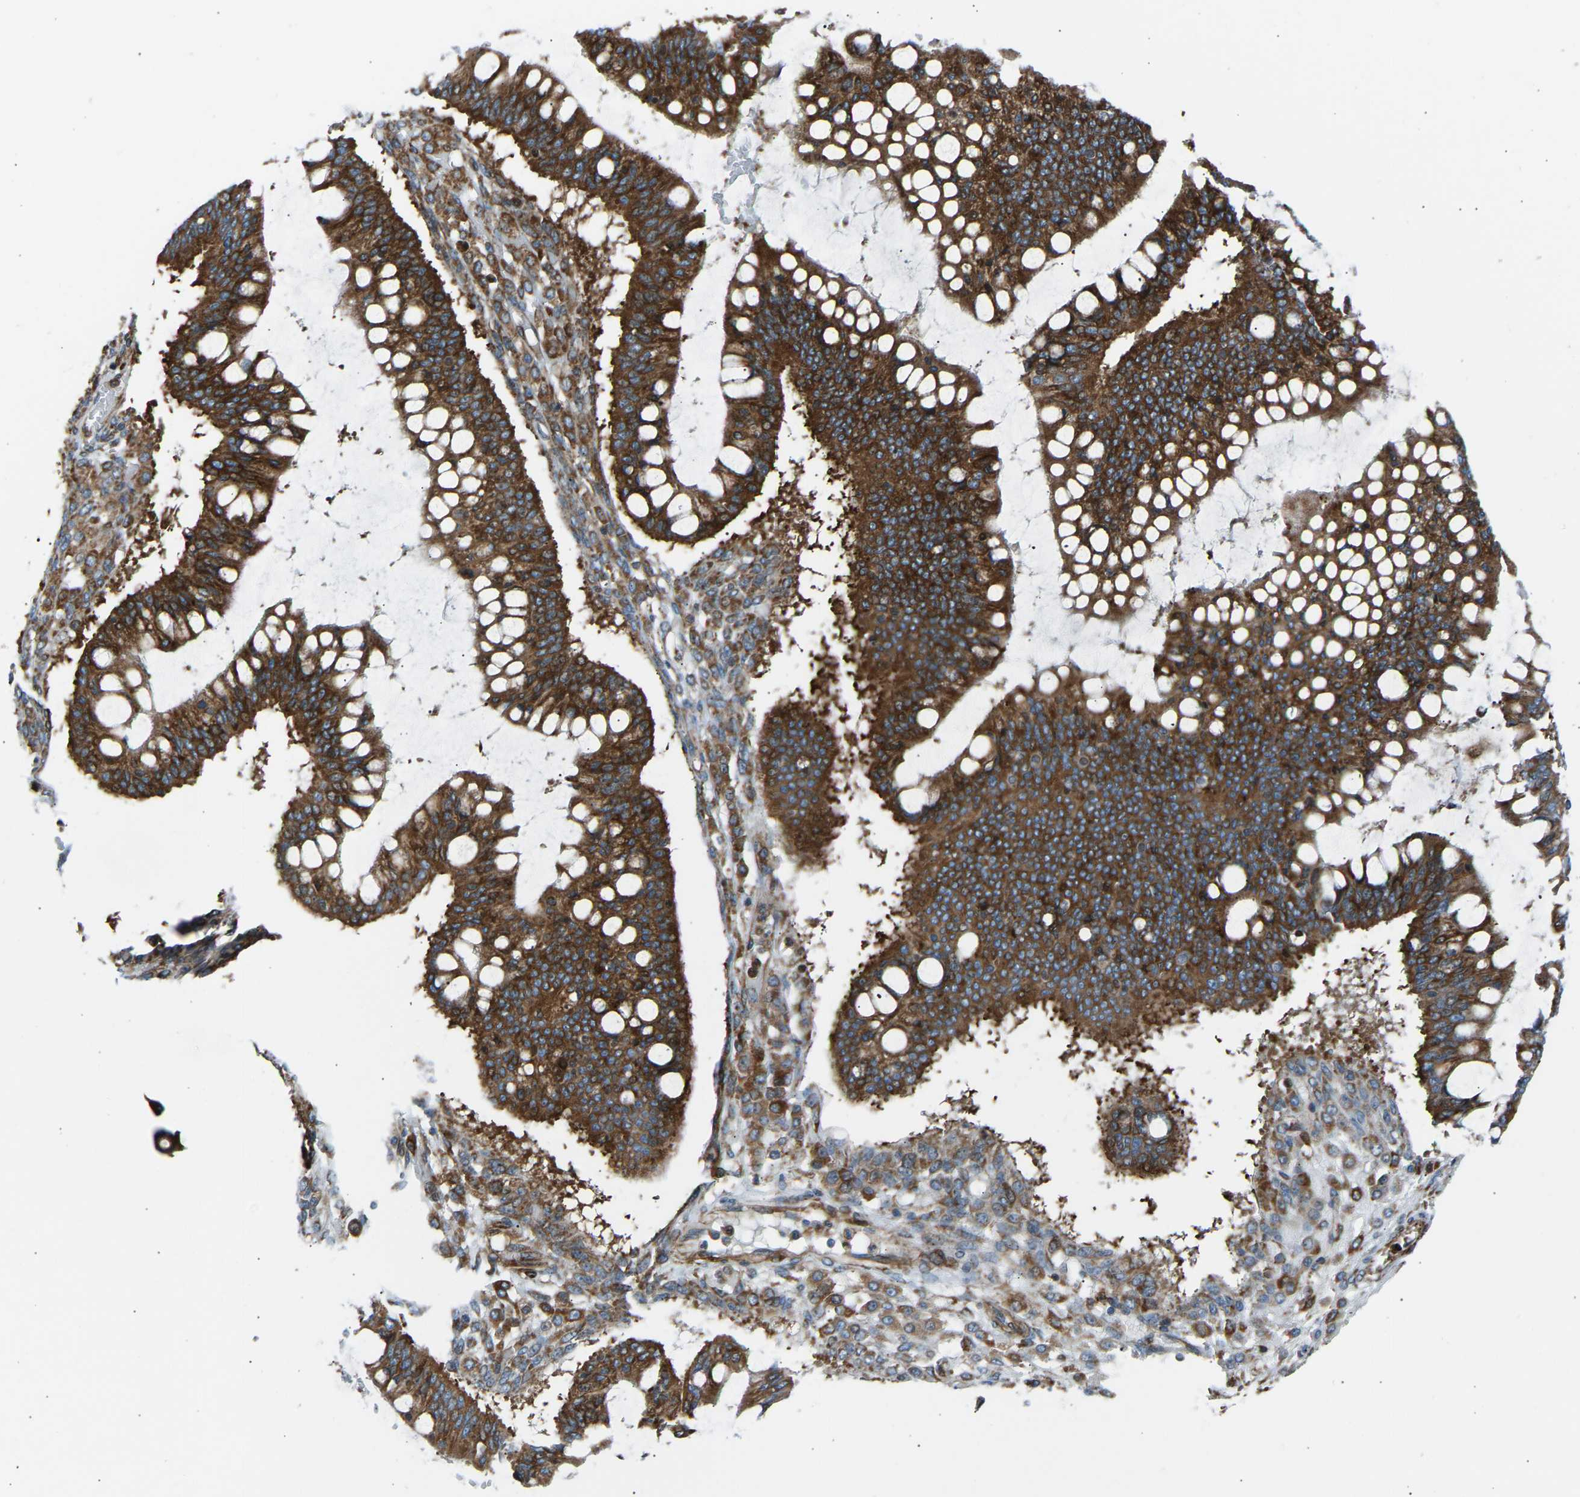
{"staining": {"intensity": "strong", "quantity": ">75%", "location": "cytoplasmic/membranous"}, "tissue": "ovarian cancer", "cell_type": "Tumor cells", "image_type": "cancer", "snomed": [{"axis": "morphology", "description": "Cystadenocarcinoma, mucinous, NOS"}, {"axis": "topography", "description": "Ovary"}], "caption": "Immunohistochemistry (IHC) of ovarian cancer (mucinous cystadenocarcinoma) exhibits high levels of strong cytoplasmic/membranous expression in about >75% of tumor cells.", "gene": "VPS41", "patient": {"sex": "female", "age": 73}}